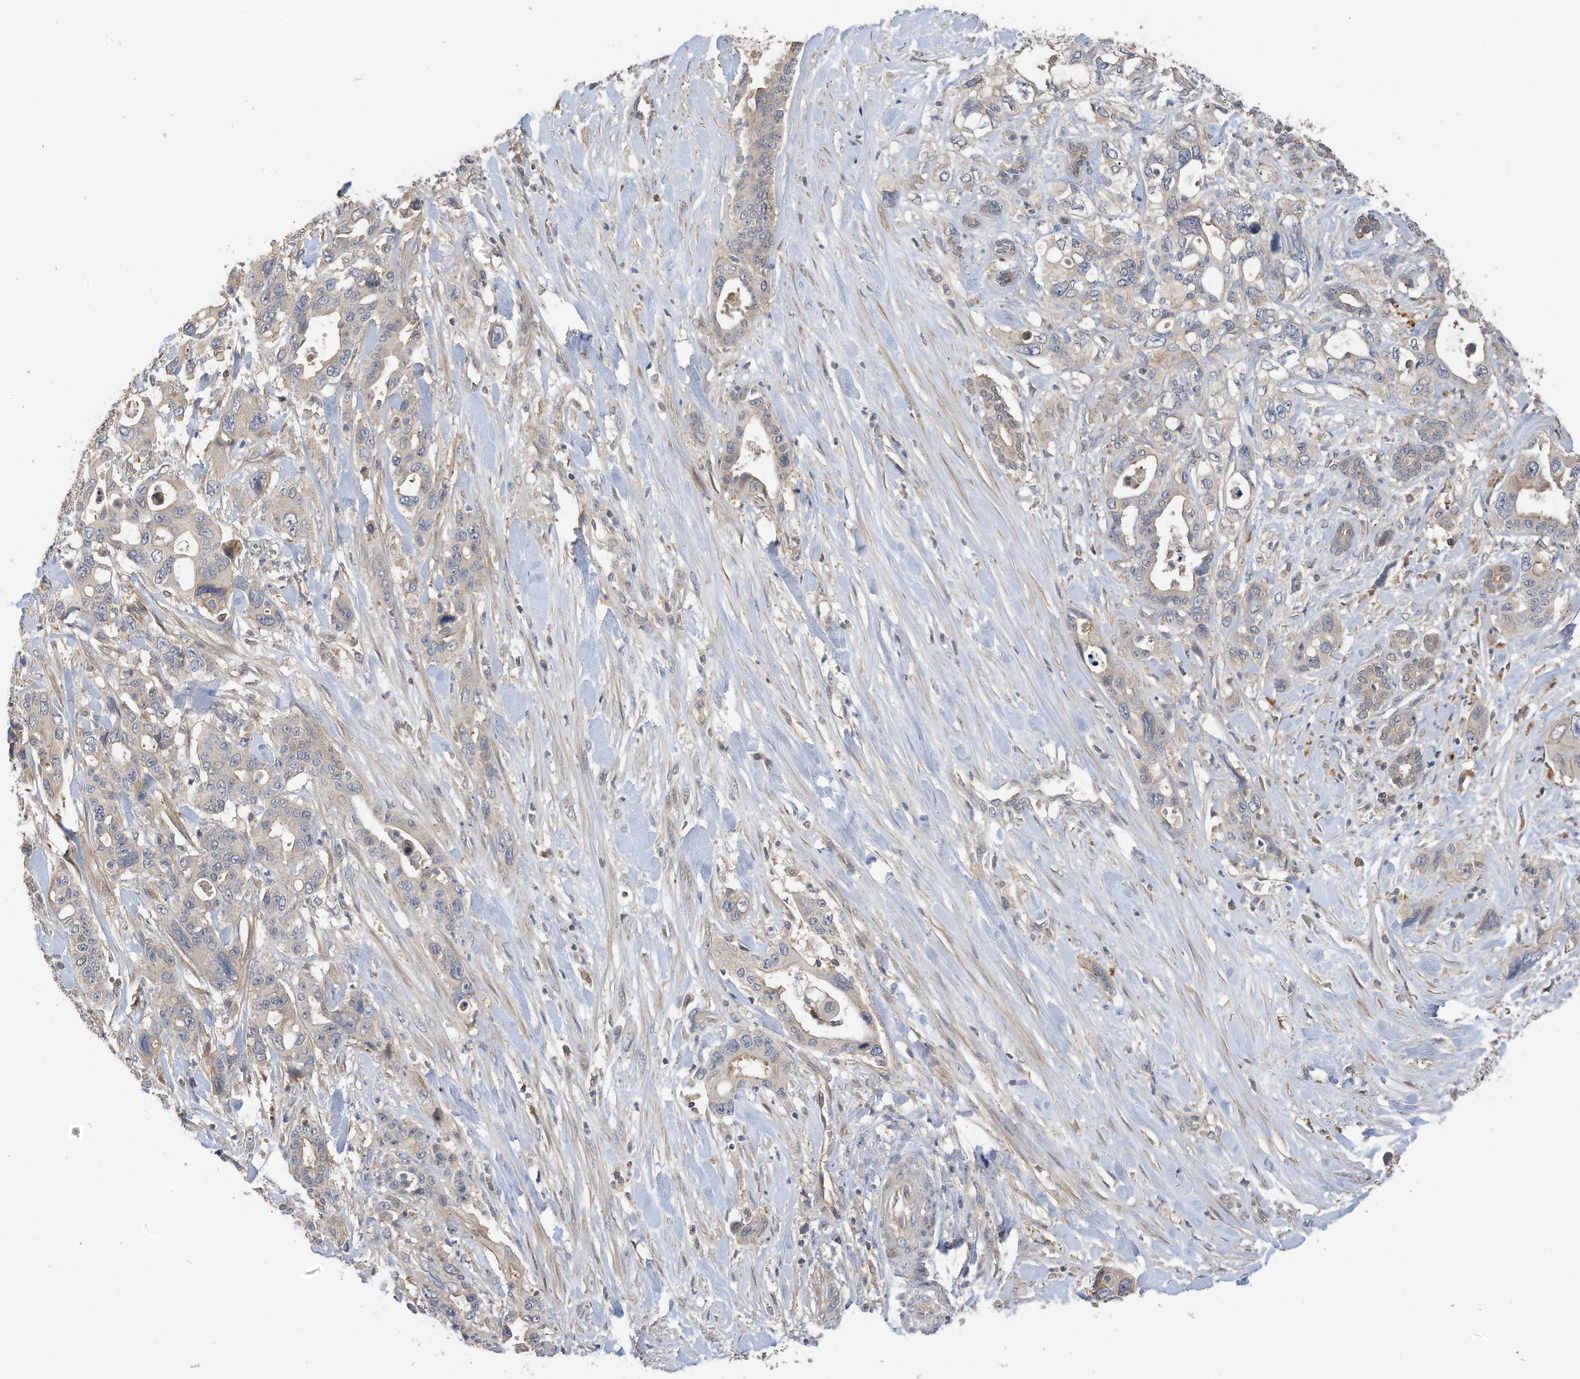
{"staining": {"intensity": "negative", "quantity": "none", "location": "none"}, "tissue": "pancreatic cancer", "cell_type": "Tumor cells", "image_type": "cancer", "snomed": [{"axis": "morphology", "description": "Adenocarcinoma, NOS"}, {"axis": "topography", "description": "Pancreas"}], "caption": "Image shows no protein expression in tumor cells of pancreatic adenocarcinoma tissue.", "gene": "REC8", "patient": {"sex": "male", "age": 46}}